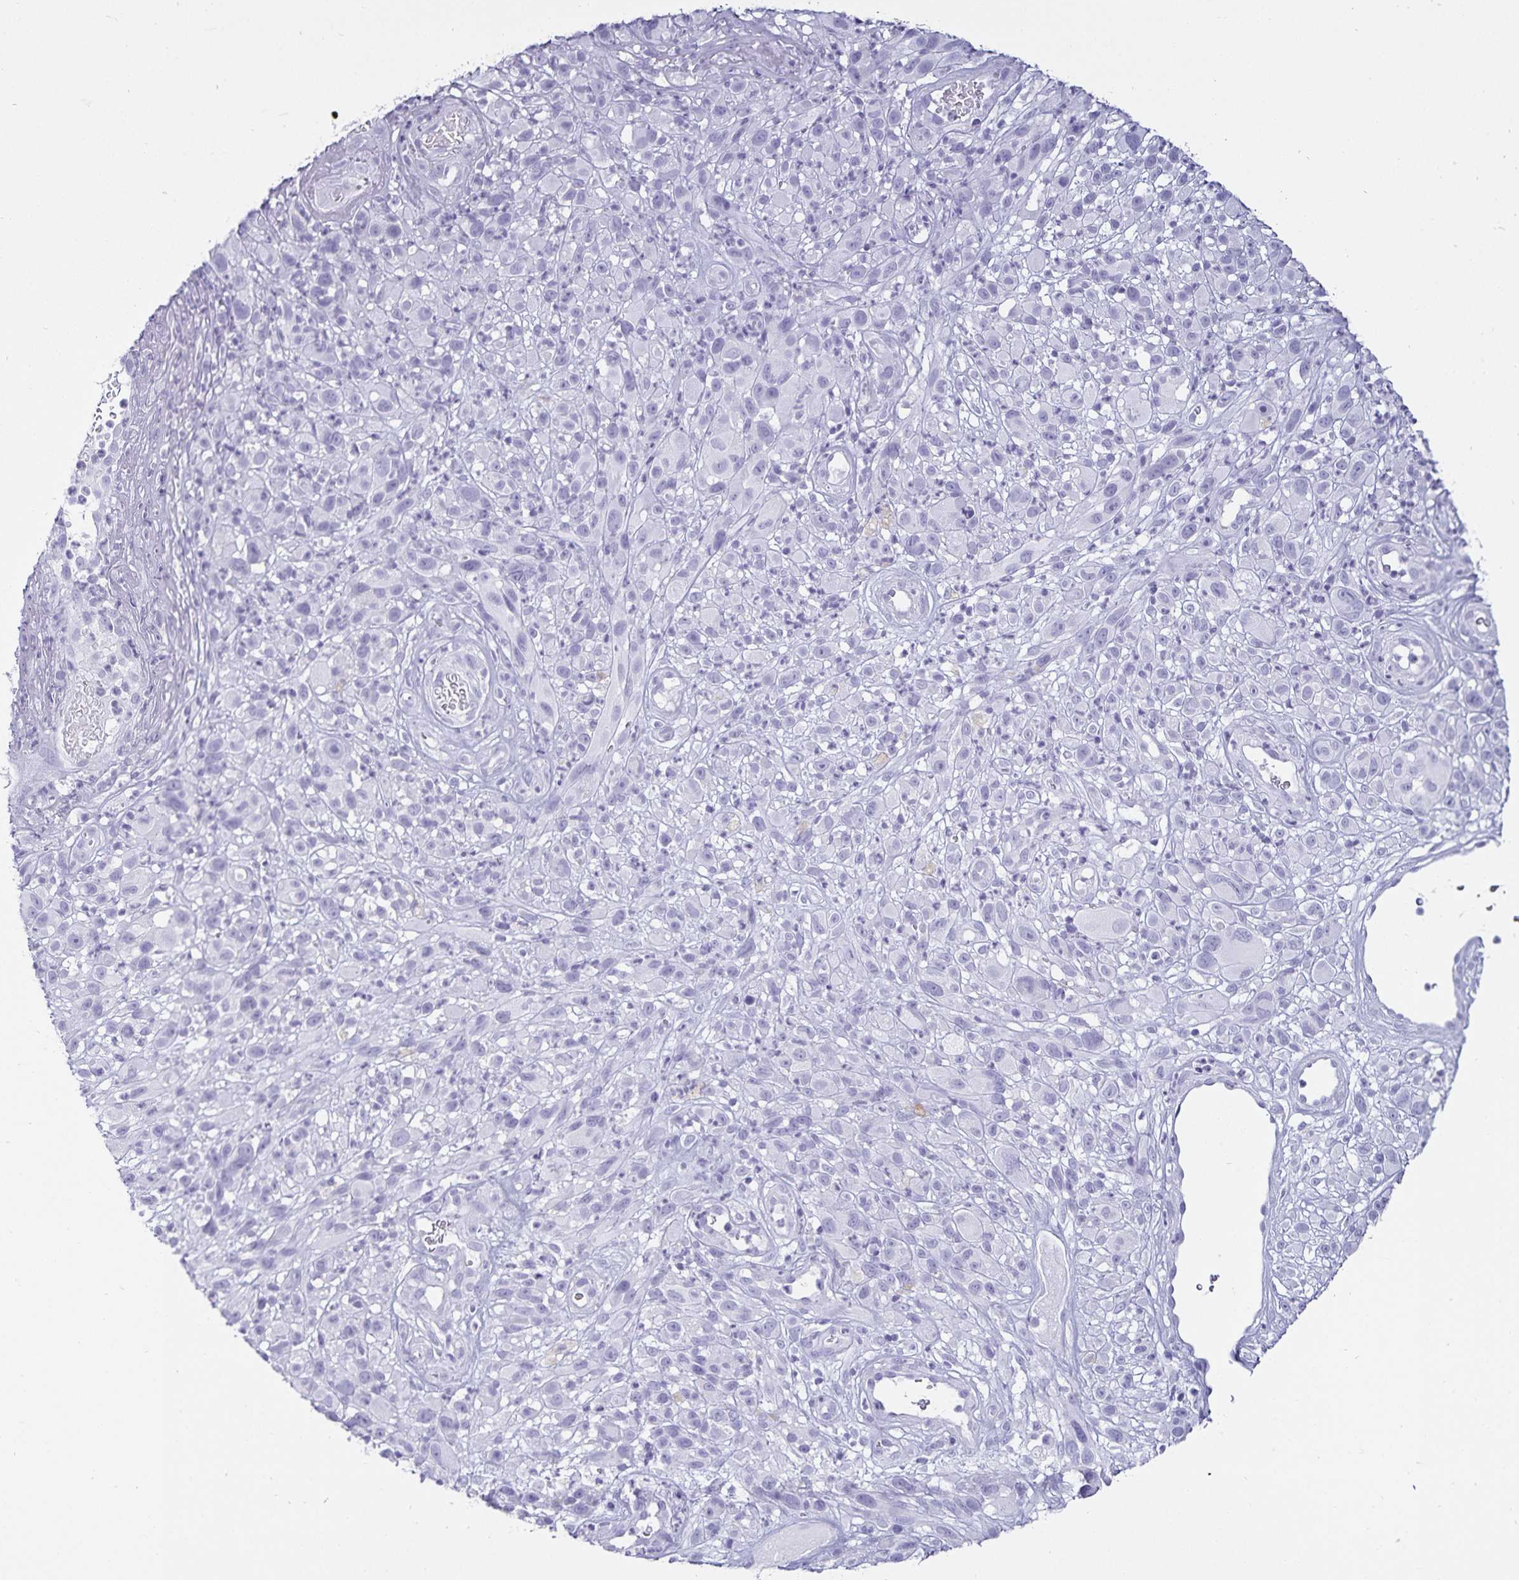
{"staining": {"intensity": "negative", "quantity": "none", "location": "none"}, "tissue": "melanoma", "cell_type": "Tumor cells", "image_type": "cancer", "snomed": [{"axis": "morphology", "description": "Malignant melanoma, NOS"}, {"axis": "topography", "description": "Skin"}], "caption": "DAB (3,3'-diaminobenzidine) immunohistochemical staining of malignant melanoma shows no significant staining in tumor cells. (Stains: DAB (3,3'-diaminobenzidine) immunohistochemistry (IHC) with hematoxylin counter stain, Microscopy: brightfield microscopy at high magnification).", "gene": "DEFA6", "patient": {"sex": "male", "age": 68}}